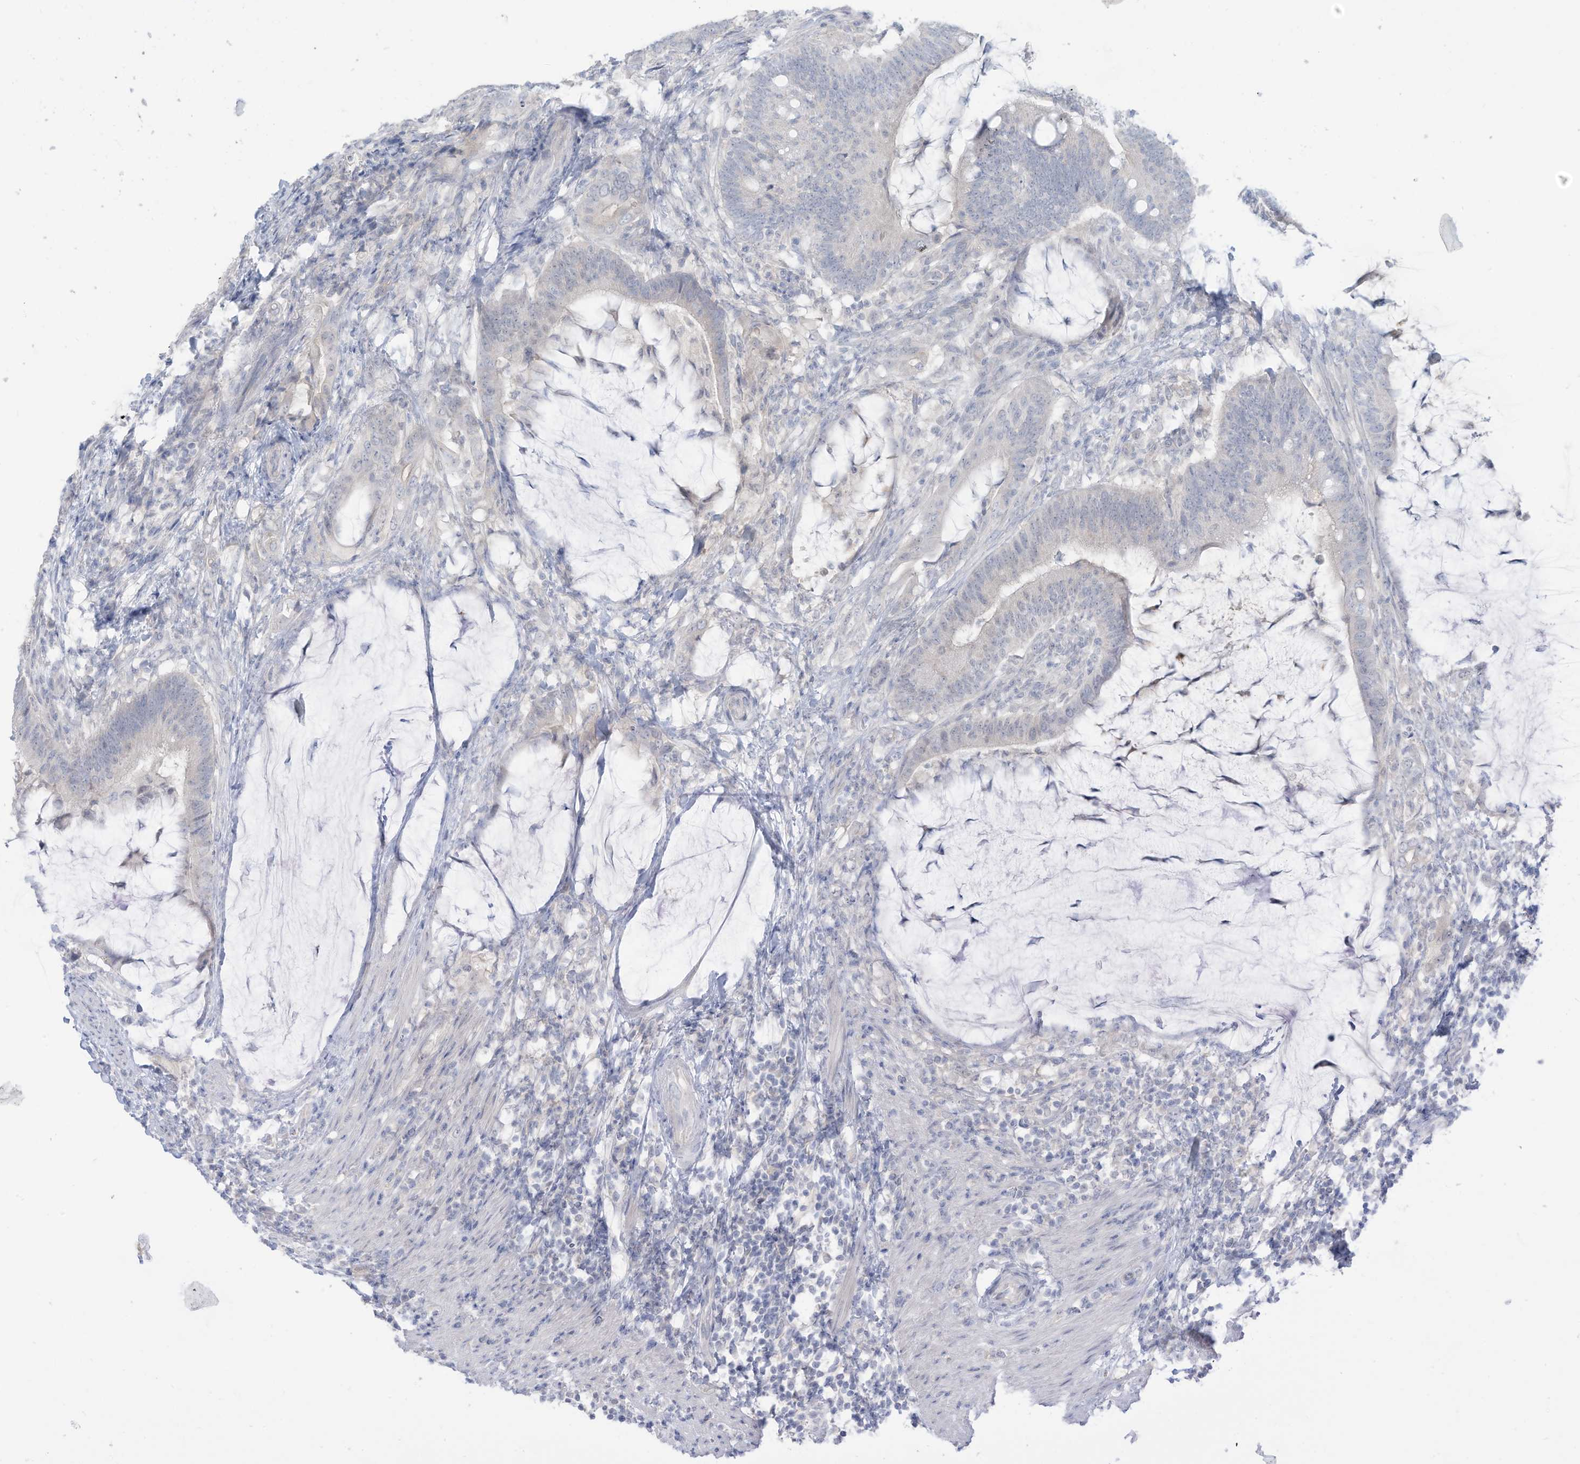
{"staining": {"intensity": "negative", "quantity": "none", "location": "none"}, "tissue": "colorectal cancer", "cell_type": "Tumor cells", "image_type": "cancer", "snomed": [{"axis": "morphology", "description": "Adenocarcinoma, NOS"}, {"axis": "topography", "description": "Colon"}], "caption": "Colorectal cancer was stained to show a protein in brown. There is no significant staining in tumor cells. Nuclei are stained in blue.", "gene": "OGT", "patient": {"sex": "female", "age": 66}}